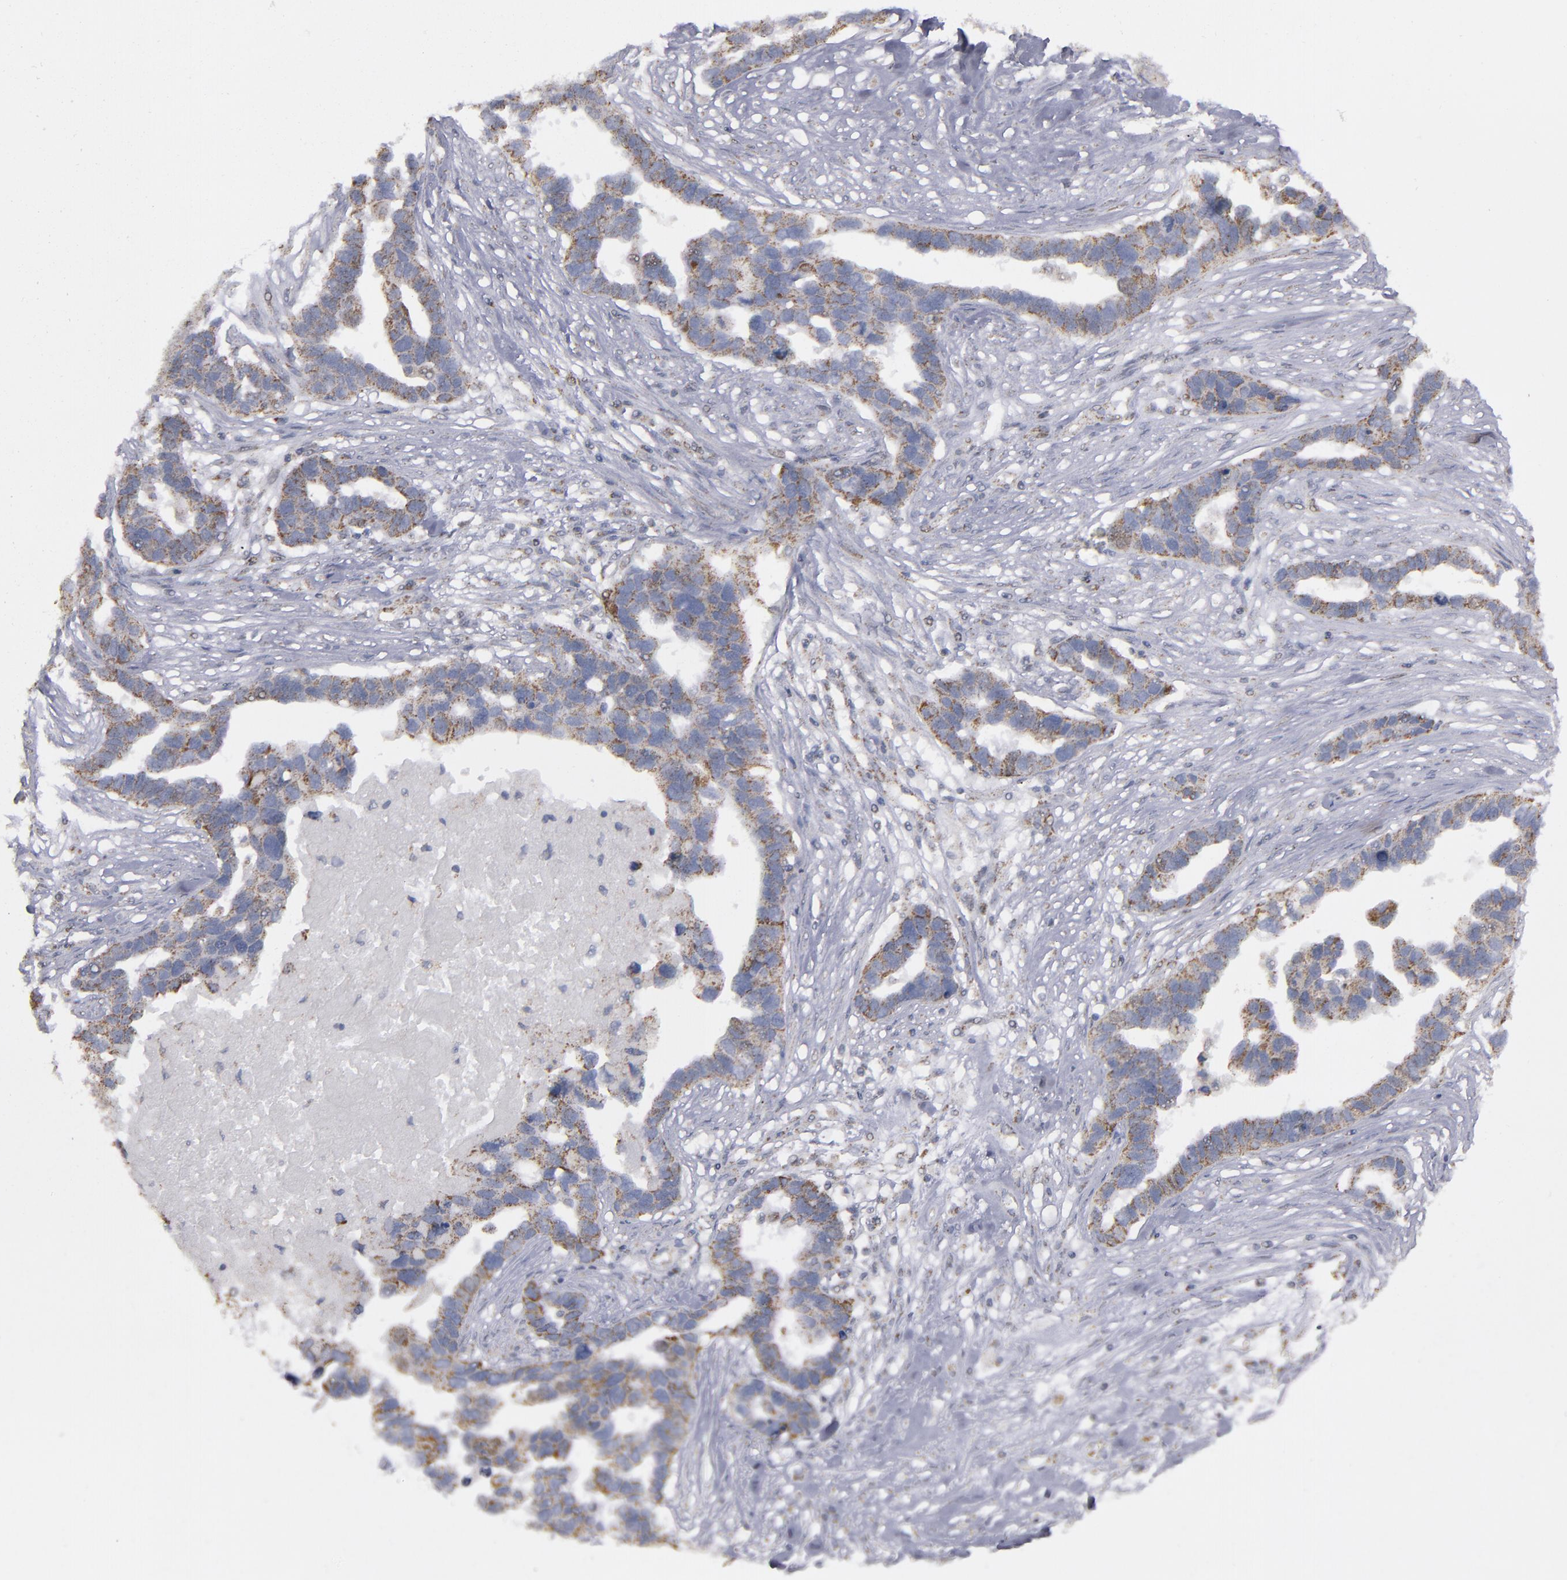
{"staining": {"intensity": "moderate", "quantity": ">75%", "location": "cytoplasmic/membranous"}, "tissue": "ovarian cancer", "cell_type": "Tumor cells", "image_type": "cancer", "snomed": [{"axis": "morphology", "description": "Cystadenocarcinoma, serous, NOS"}, {"axis": "topography", "description": "Ovary"}], "caption": "Protein expression analysis of human ovarian serous cystadenocarcinoma reveals moderate cytoplasmic/membranous staining in about >75% of tumor cells.", "gene": "MYOM2", "patient": {"sex": "female", "age": 54}}